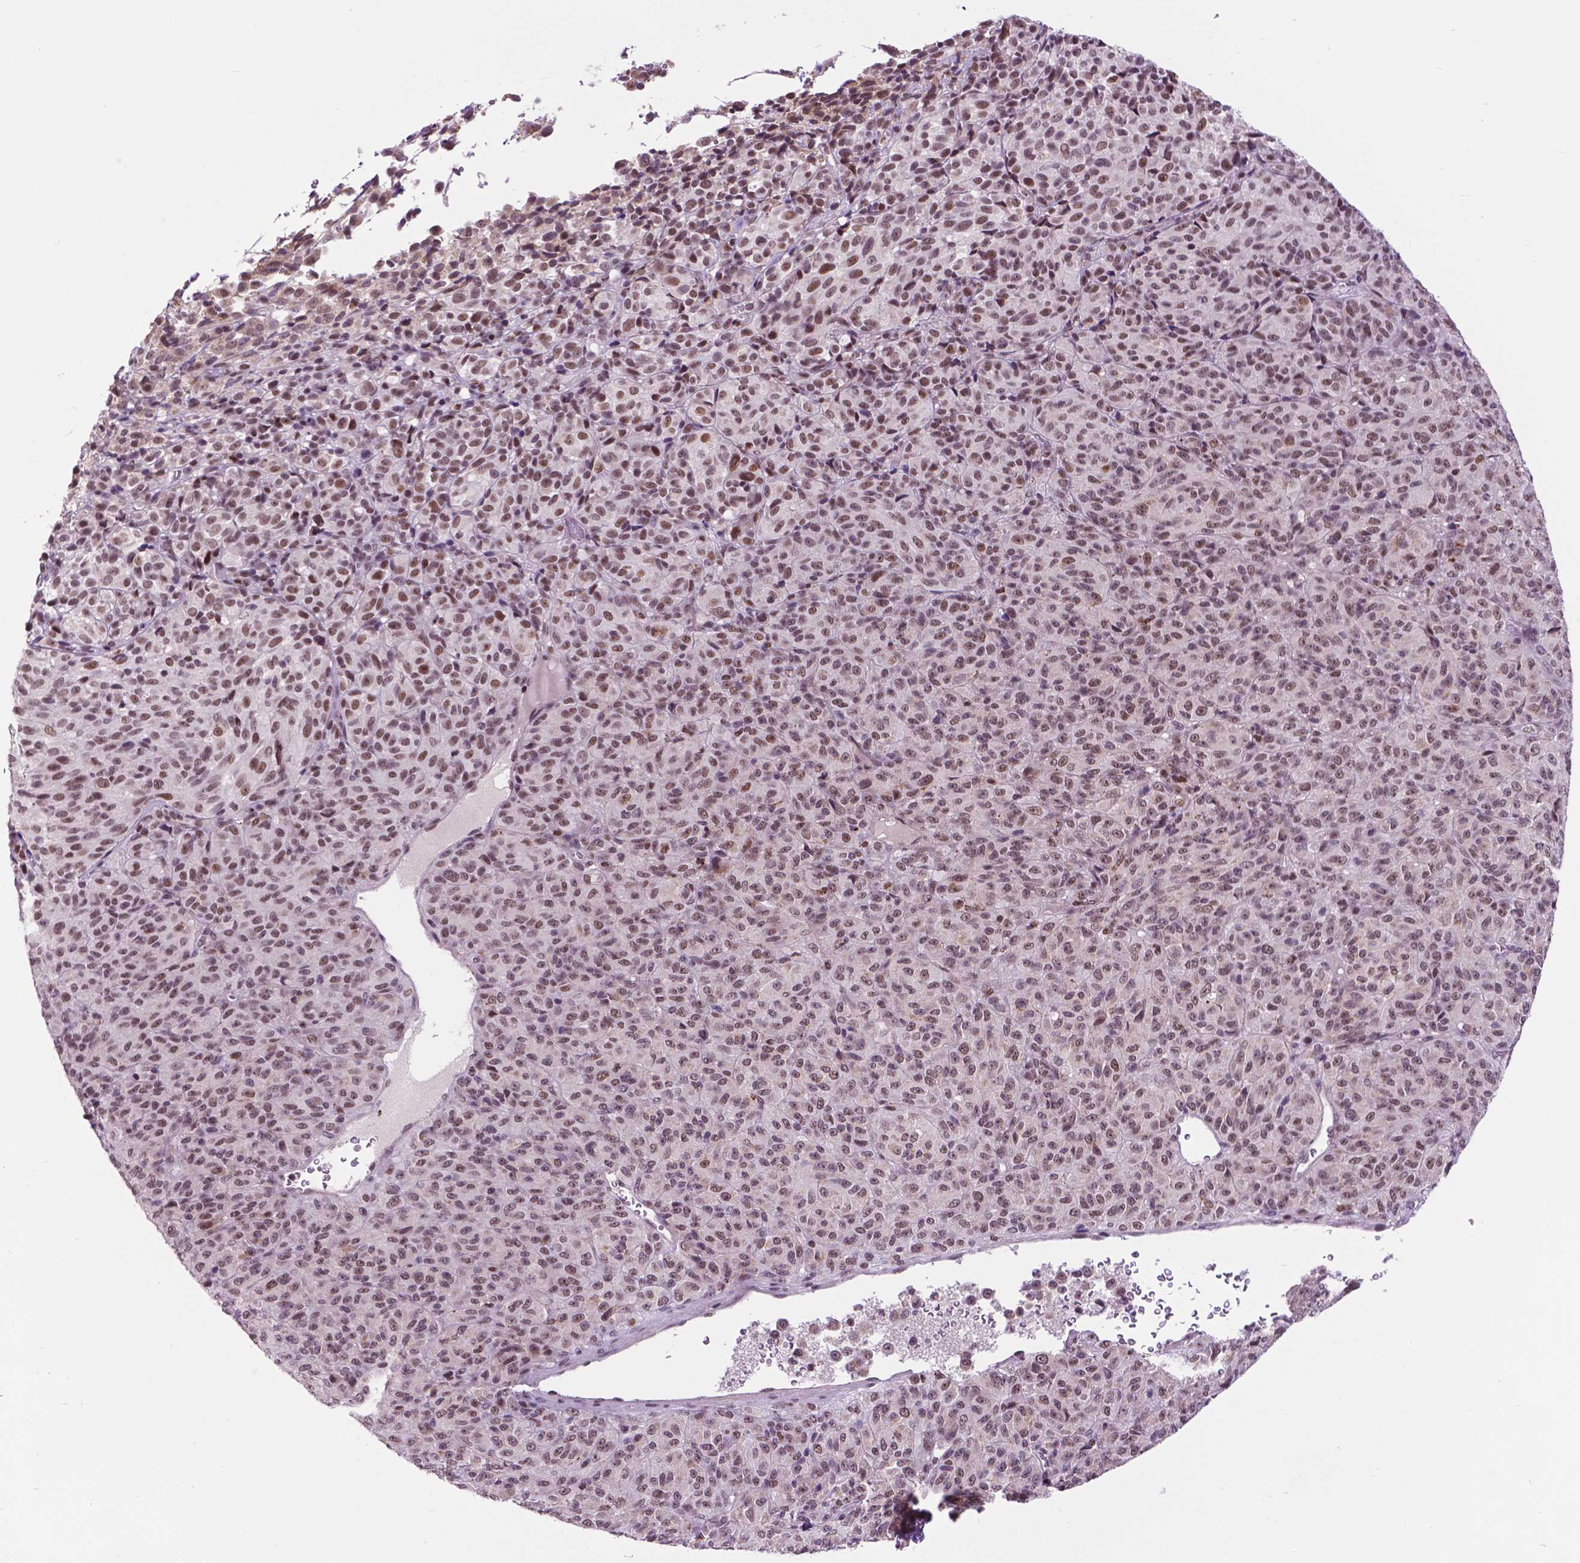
{"staining": {"intensity": "moderate", "quantity": "<25%", "location": "nuclear"}, "tissue": "melanoma", "cell_type": "Tumor cells", "image_type": "cancer", "snomed": [{"axis": "morphology", "description": "Malignant melanoma, Metastatic site"}, {"axis": "topography", "description": "Brain"}], "caption": "Human melanoma stained with a brown dye displays moderate nuclear positive staining in approximately <25% of tumor cells.", "gene": "EAF1", "patient": {"sex": "female", "age": 56}}